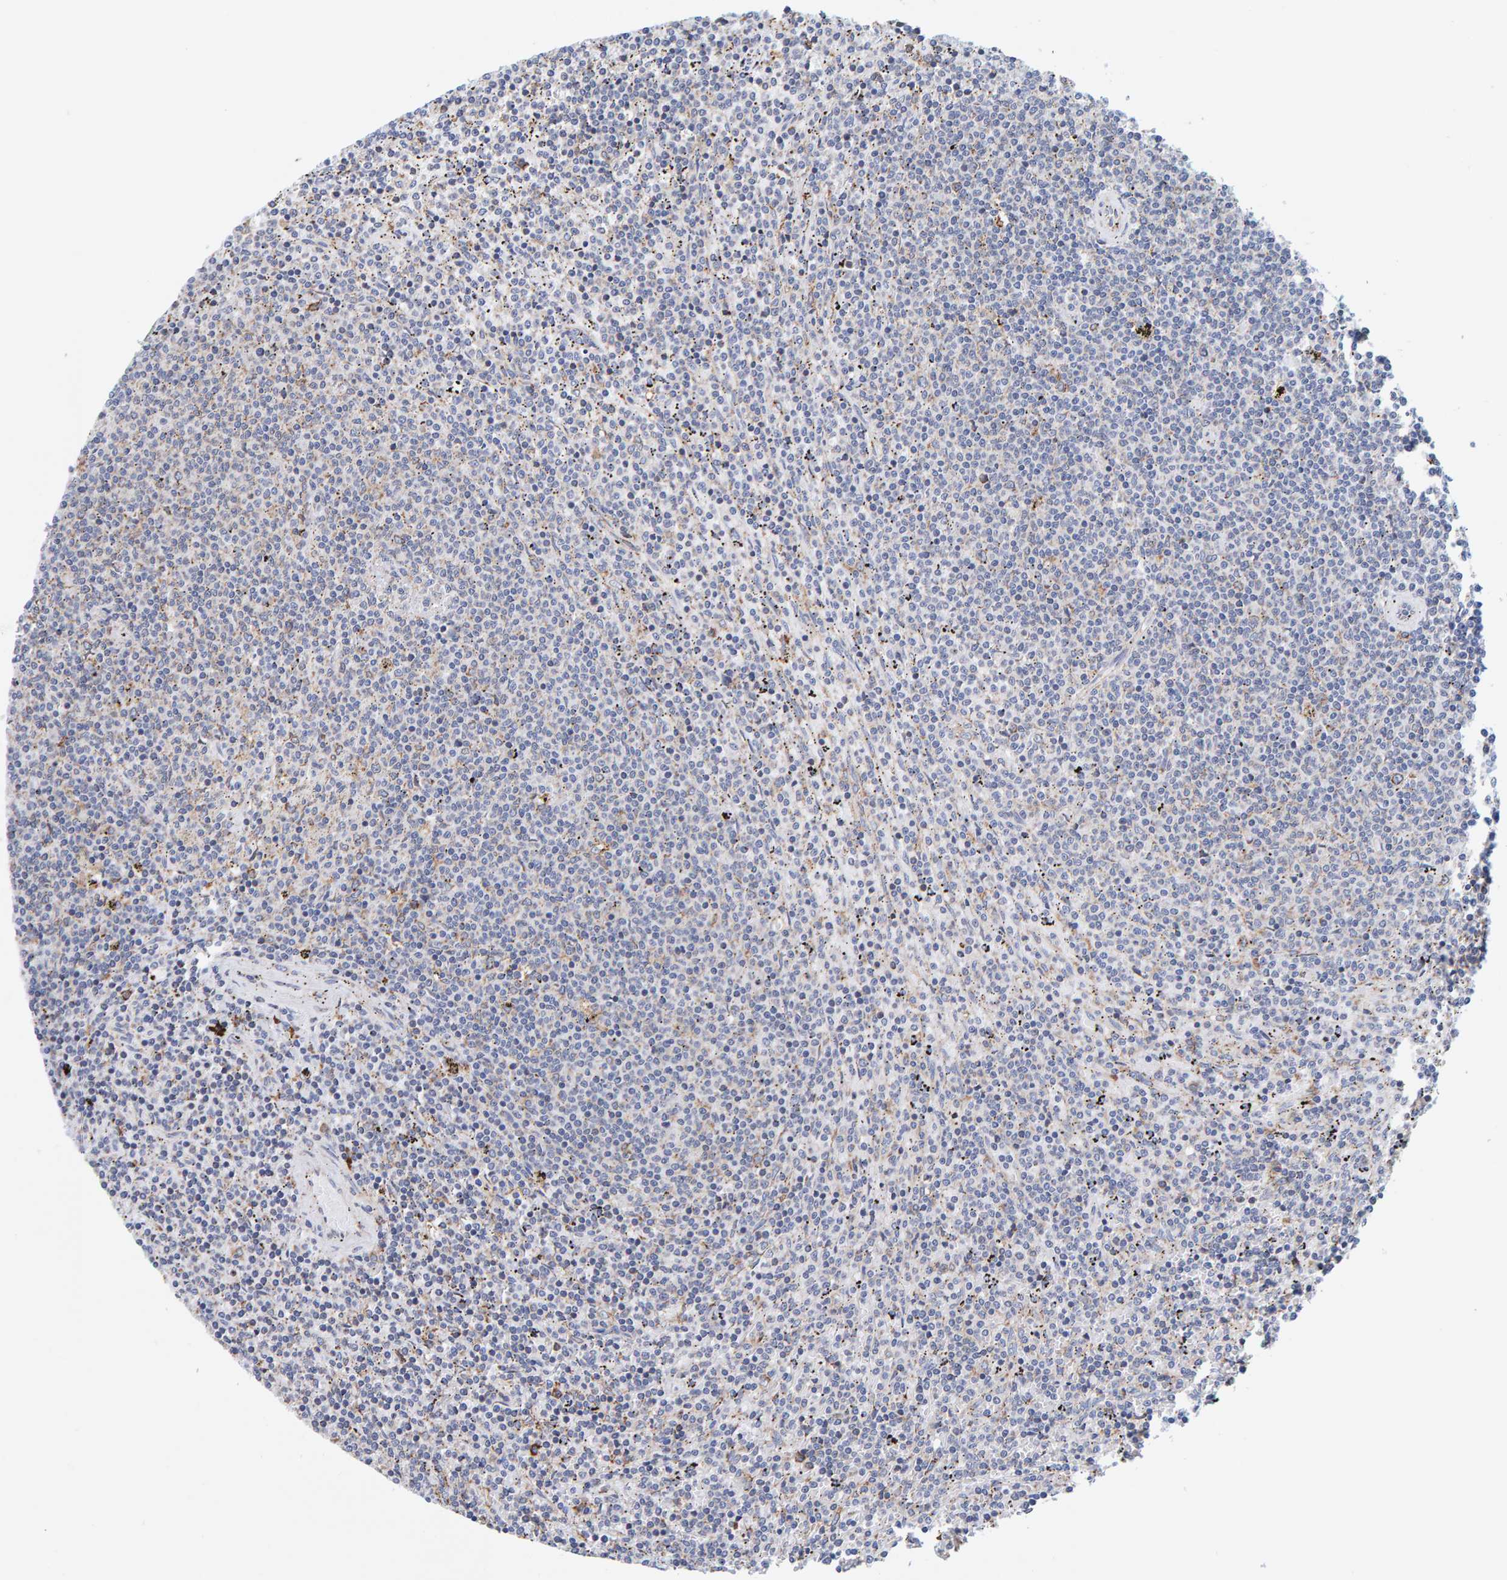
{"staining": {"intensity": "negative", "quantity": "none", "location": "none"}, "tissue": "lymphoma", "cell_type": "Tumor cells", "image_type": "cancer", "snomed": [{"axis": "morphology", "description": "Malignant lymphoma, non-Hodgkin's type, Low grade"}, {"axis": "topography", "description": "Spleen"}], "caption": "Photomicrograph shows no protein staining in tumor cells of low-grade malignant lymphoma, non-Hodgkin's type tissue.", "gene": "SGPL1", "patient": {"sex": "female", "age": 50}}